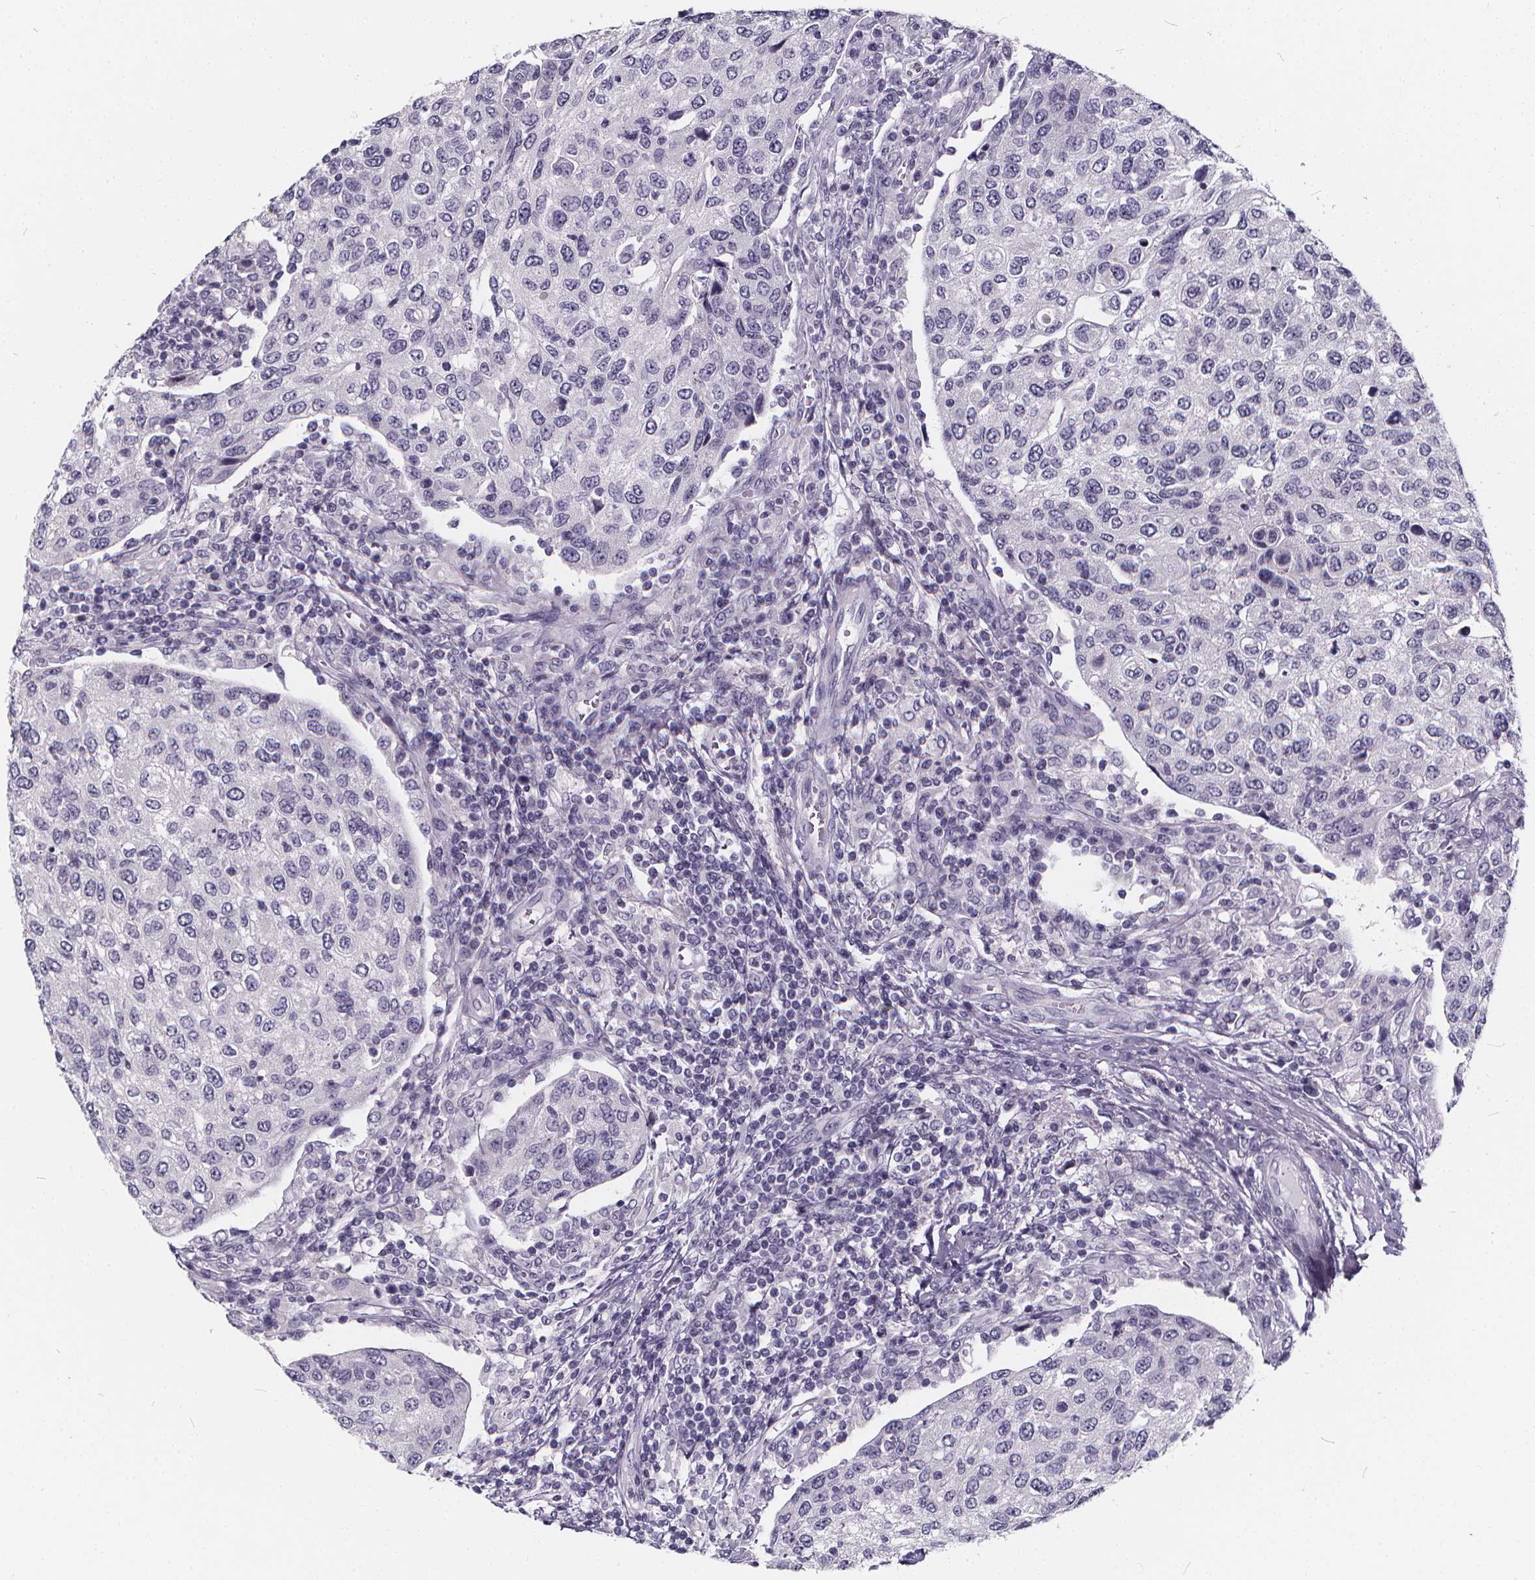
{"staining": {"intensity": "negative", "quantity": "none", "location": "none"}, "tissue": "urothelial cancer", "cell_type": "Tumor cells", "image_type": "cancer", "snomed": [{"axis": "morphology", "description": "Urothelial carcinoma, High grade"}, {"axis": "topography", "description": "Urinary bladder"}], "caption": "Immunohistochemistry (IHC) of human urothelial cancer displays no expression in tumor cells. (DAB immunohistochemistry visualized using brightfield microscopy, high magnification).", "gene": "SPEF2", "patient": {"sex": "female", "age": 78}}